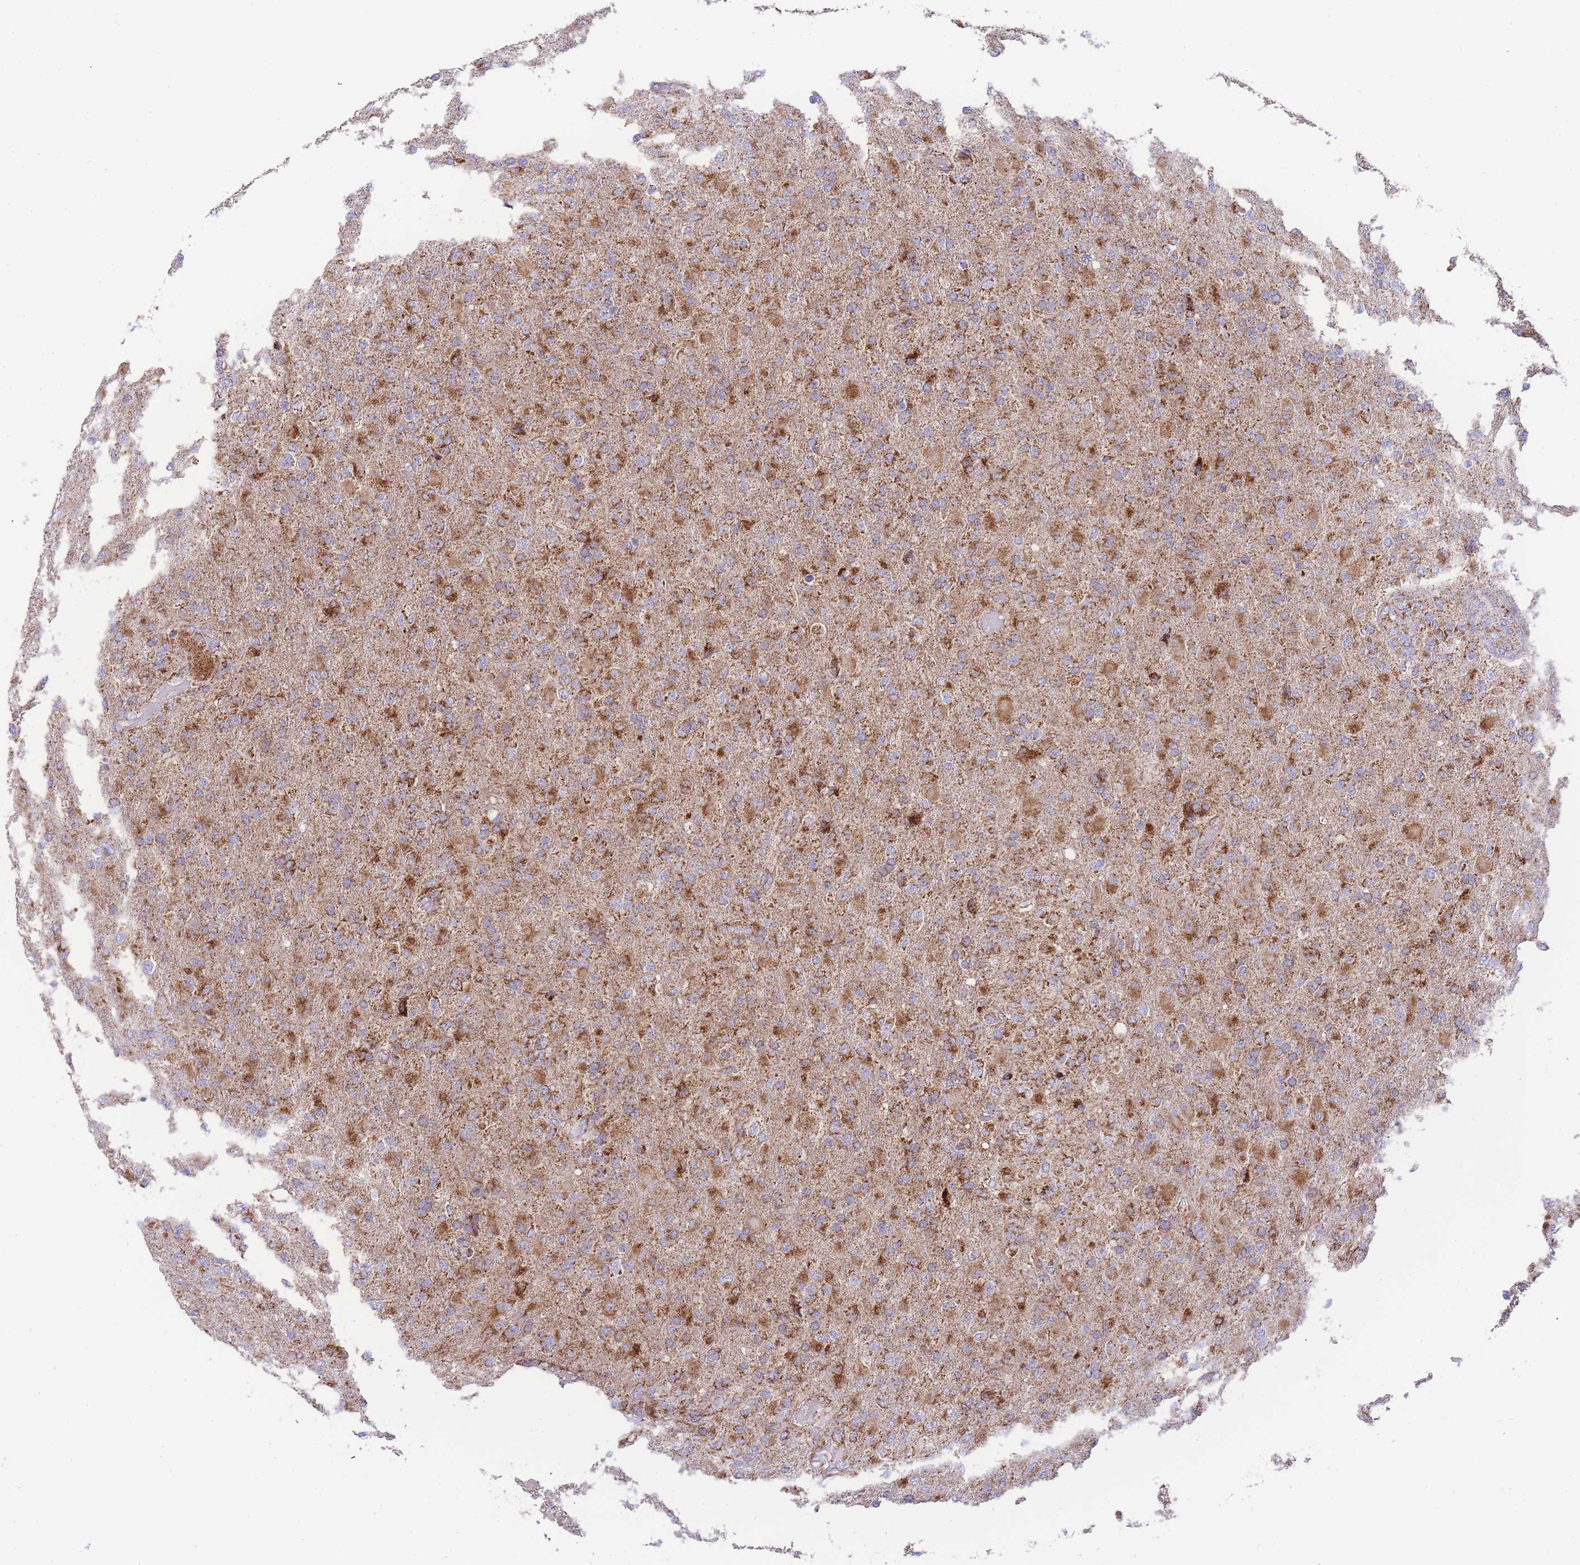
{"staining": {"intensity": "strong", "quantity": ">75%", "location": "cytoplasmic/membranous"}, "tissue": "glioma", "cell_type": "Tumor cells", "image_type": "cancer", "snomed": [{"axis": "morphology", "description": "Glioma, malignant, Low grade"}, {"axis": "topography", "description": "Brain"}], "caption": "Immunohistochemistry (IHC) of human low-grade glioma (malignant) shows high levels of strong cytoplasmic/membranous positivity in approximately >75% of tumor cells. Immunohistochemistry stains the protein in brown and the nuclei are stained blue.", "gene": "GSTM1", "patient": {"sex": "male", "age": 65}}